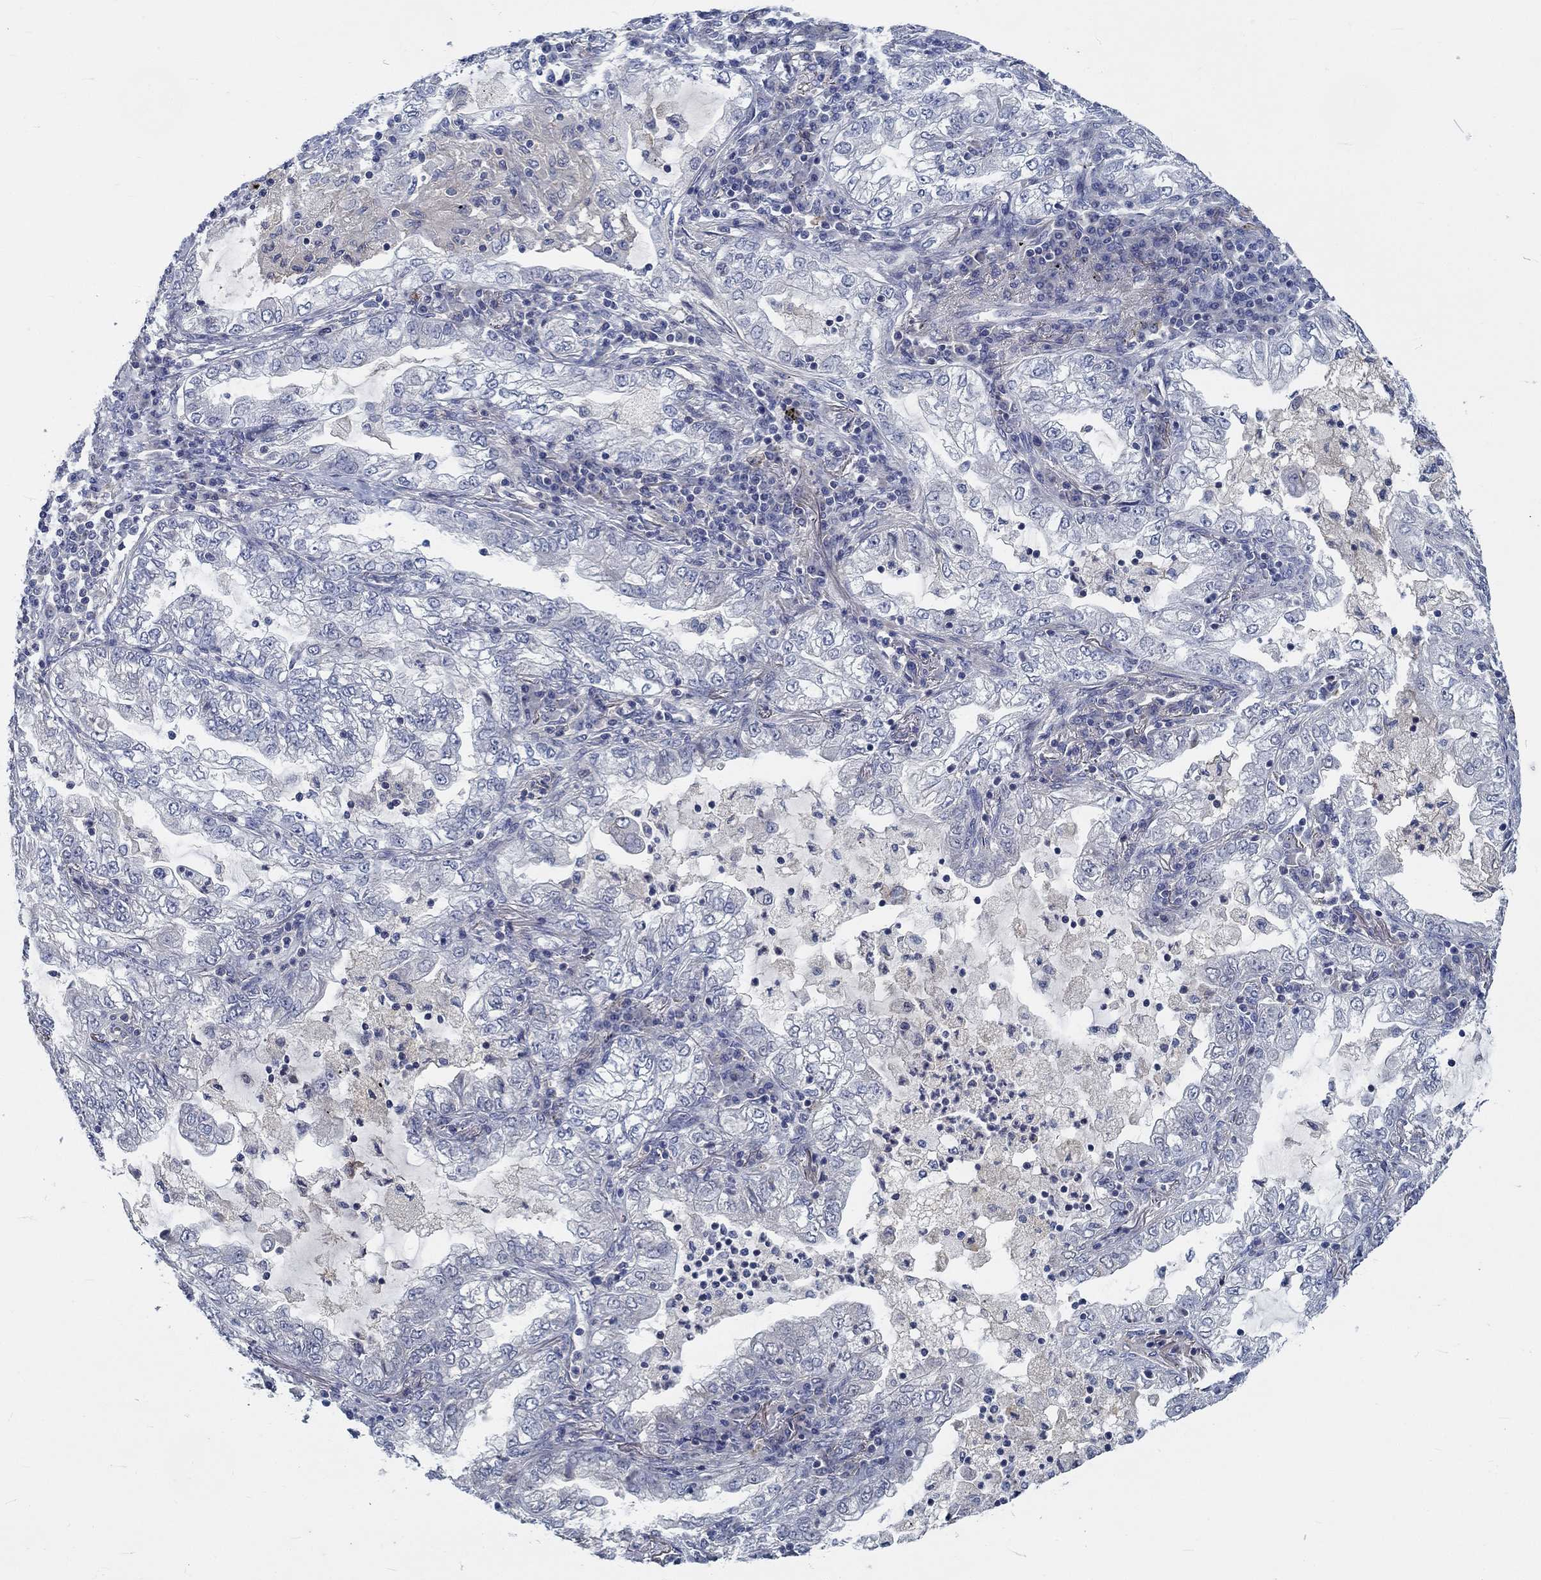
{"staining": {"intensity": "negative", "quantity": "none", "location": "none"}, "tissue": "lung cancer", "cell_type": "Tumor cells", "image_type": "cancer", "snomed": [{"axis": "morphology", "description": "Adenocarcinoma, NOS"}, {"axis": "topography", "description": "Lung"}], "caption": "IHC micrograph of neoplastic tissue: lung cancer stained with DAB shows no significant protein staining in tumor cells.", "gene": "MYBPC1", "patient": {"sex": "female", "age": 73}}